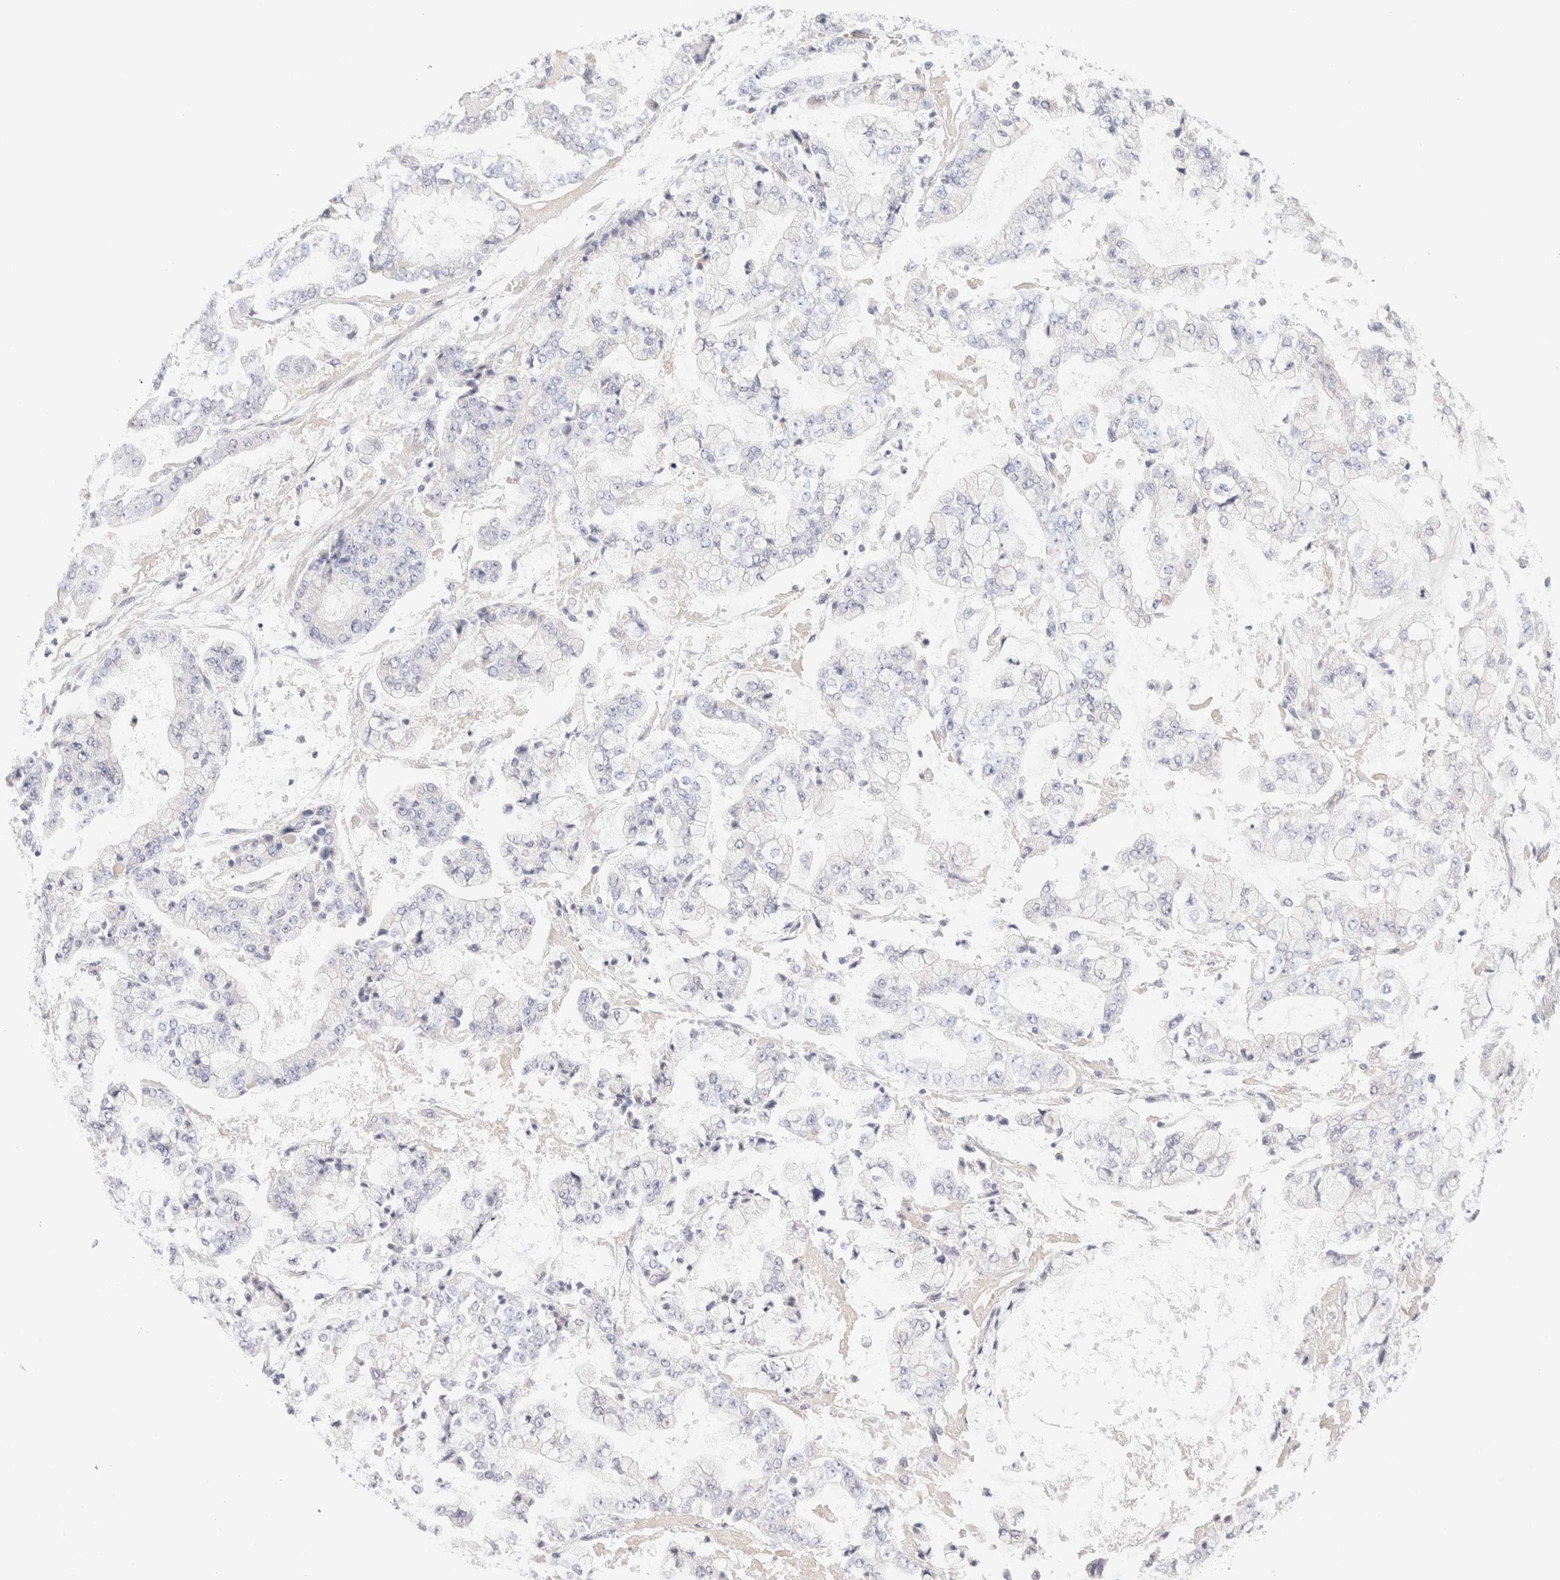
{"staining": {"intensity": "negative", "quantity": "none", "location": "none"}, "tissue": "stomach cancer", "cell_type": "Tumor cells", "image_type": "cancer", "snomed": [{"axis": "morphology", "description": "Adenocarcinoma, NOS"}, {"axis": "topography", "description": "Stomach"}], "caption": "The image shows no staining of tumor cells in stomach cancer (adenocarcinoma).", "gene": "SCGB2A2", "patient": {"sex": "male", "age": 76}}